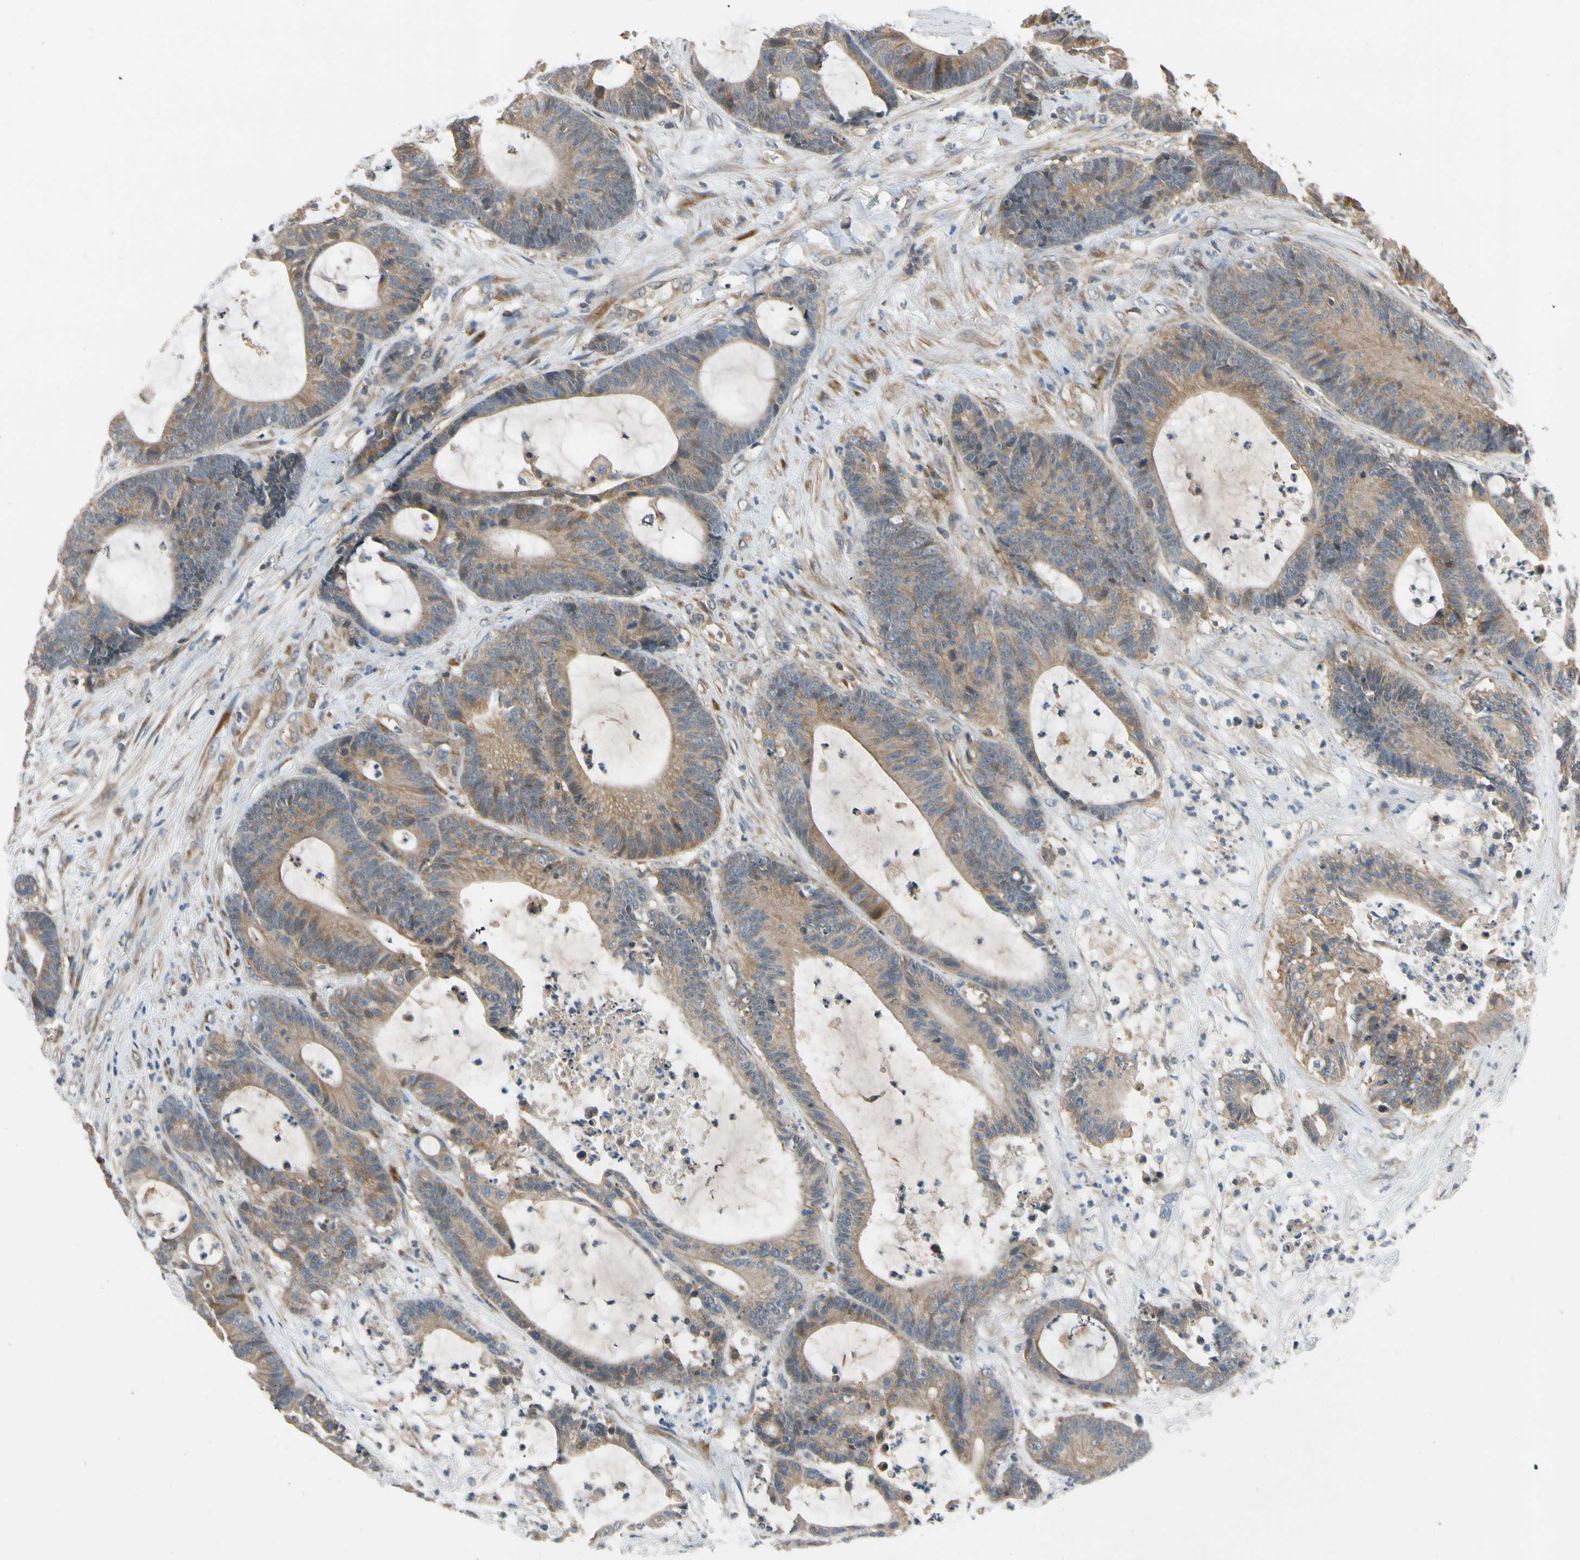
{"staining": {"intensity": "moderate", "quantity": ">75%", "location": "cytoplasmic/membranous"}, "tissue": "colorectal cancer", "cell_type": "Tumor cells", "image_type": "cancer", "snomed": [{"axis": "morphology", "description": "Adenocarcinoma, NOS"}, {"axis": "topography", "description": "Colon"}], "caption": "A medium amount of moderate cytoplasmic/membranous expression is present in approximately >75% of tumor cells in colorectal cancer tissue.", "gene": "MST1R", "patient": {"sex": "female", "age": 84}}